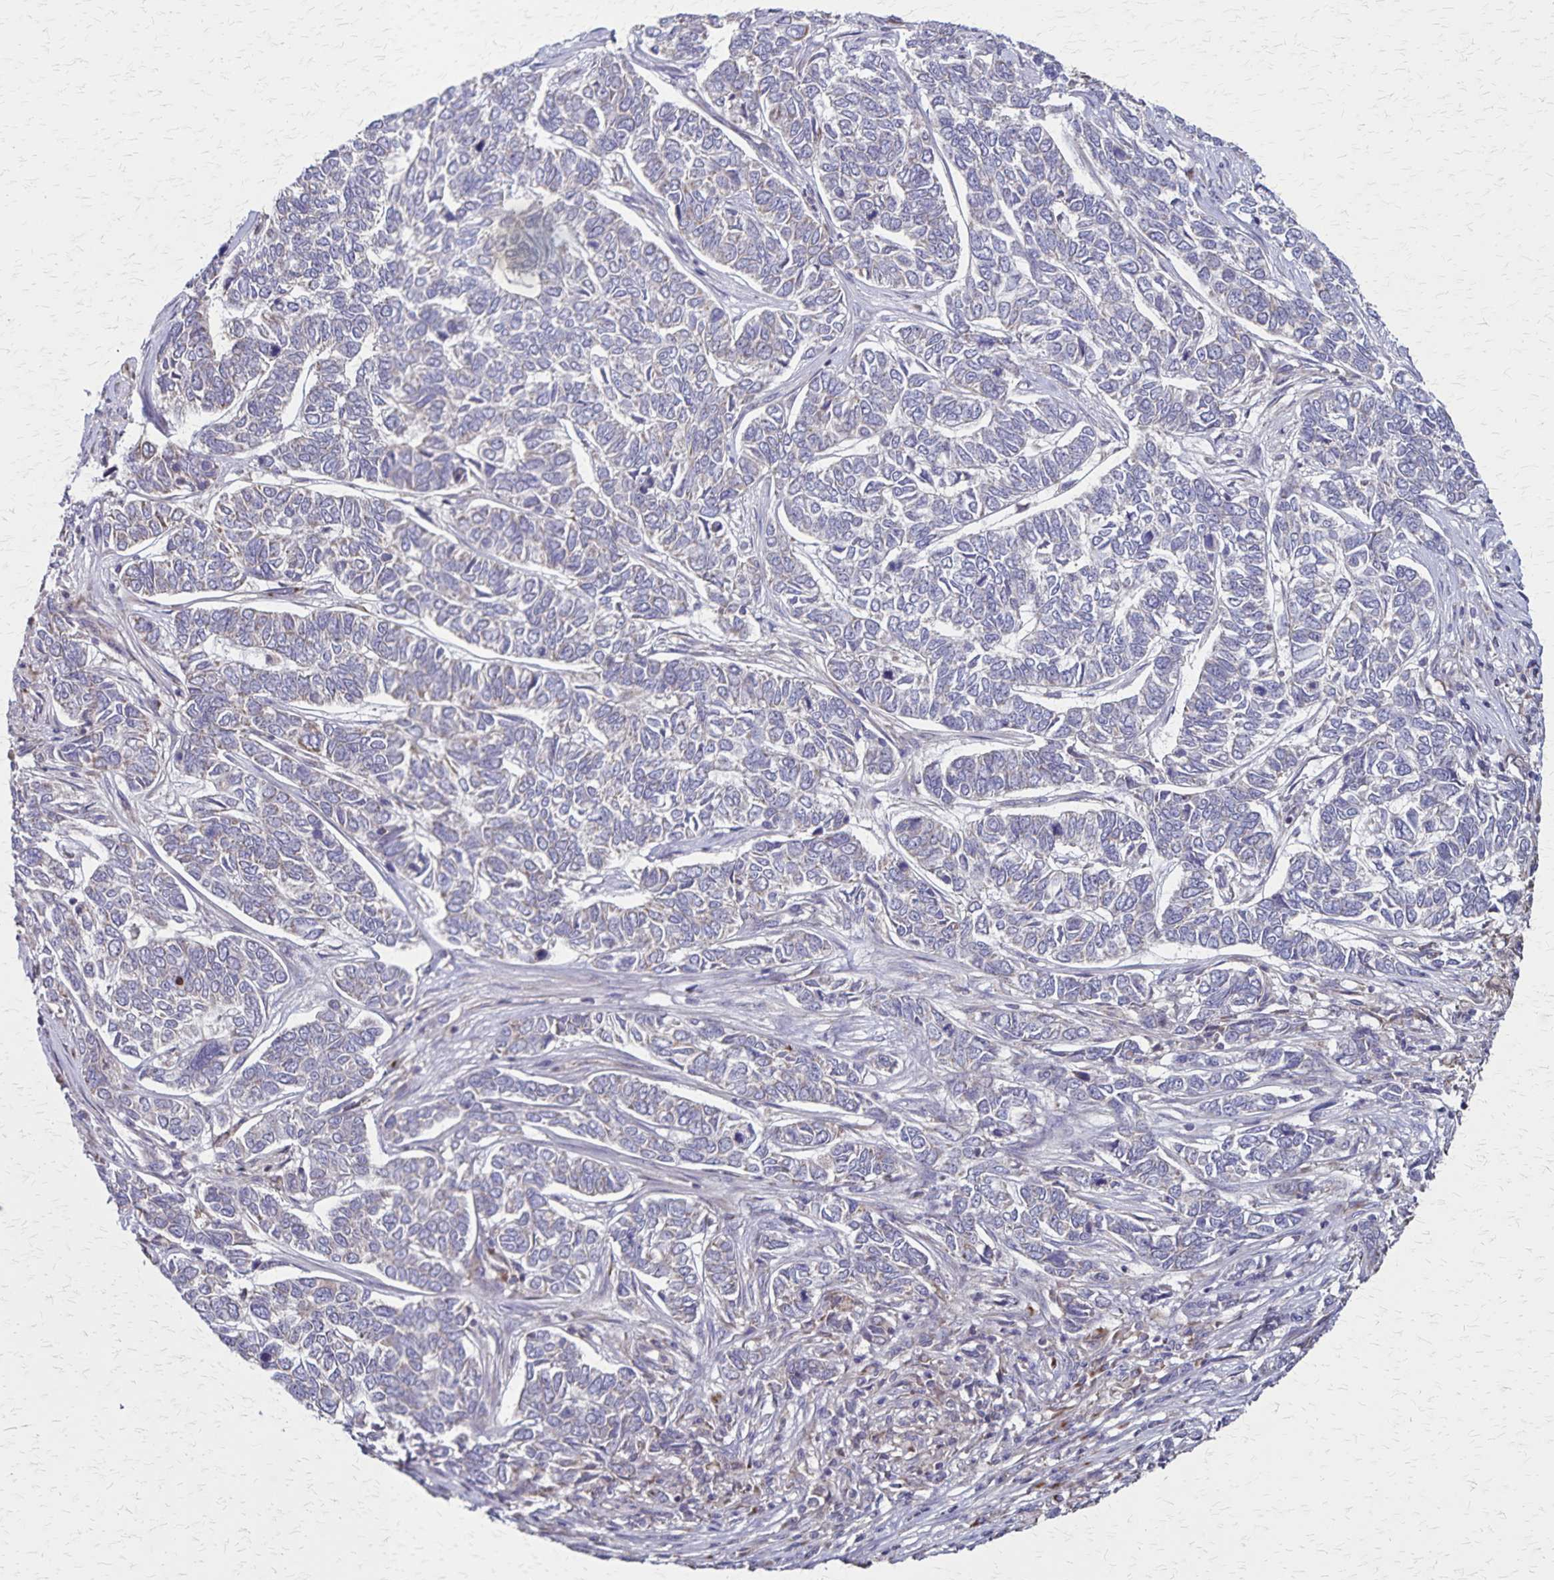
{"staining": {"intensity": "negative", "quantity": "none", "location": "none"}, "tissue": "skin cancer", "cell_type": "Tumor cells", "image_type": "cancer", "snomed": [{"axis": "morphology", "description": "Basal cell carcinoma"}, {"axis": "topography", "description": "Skin"}], "caption": "DAB (3,3'-diaminobenzidine) immunohistochemical staining of skin basal cell carcinoma displays no significant positivity in tumor cells.", "gene": "NFS1", "patient": {"sex": "female", "age": 65}}